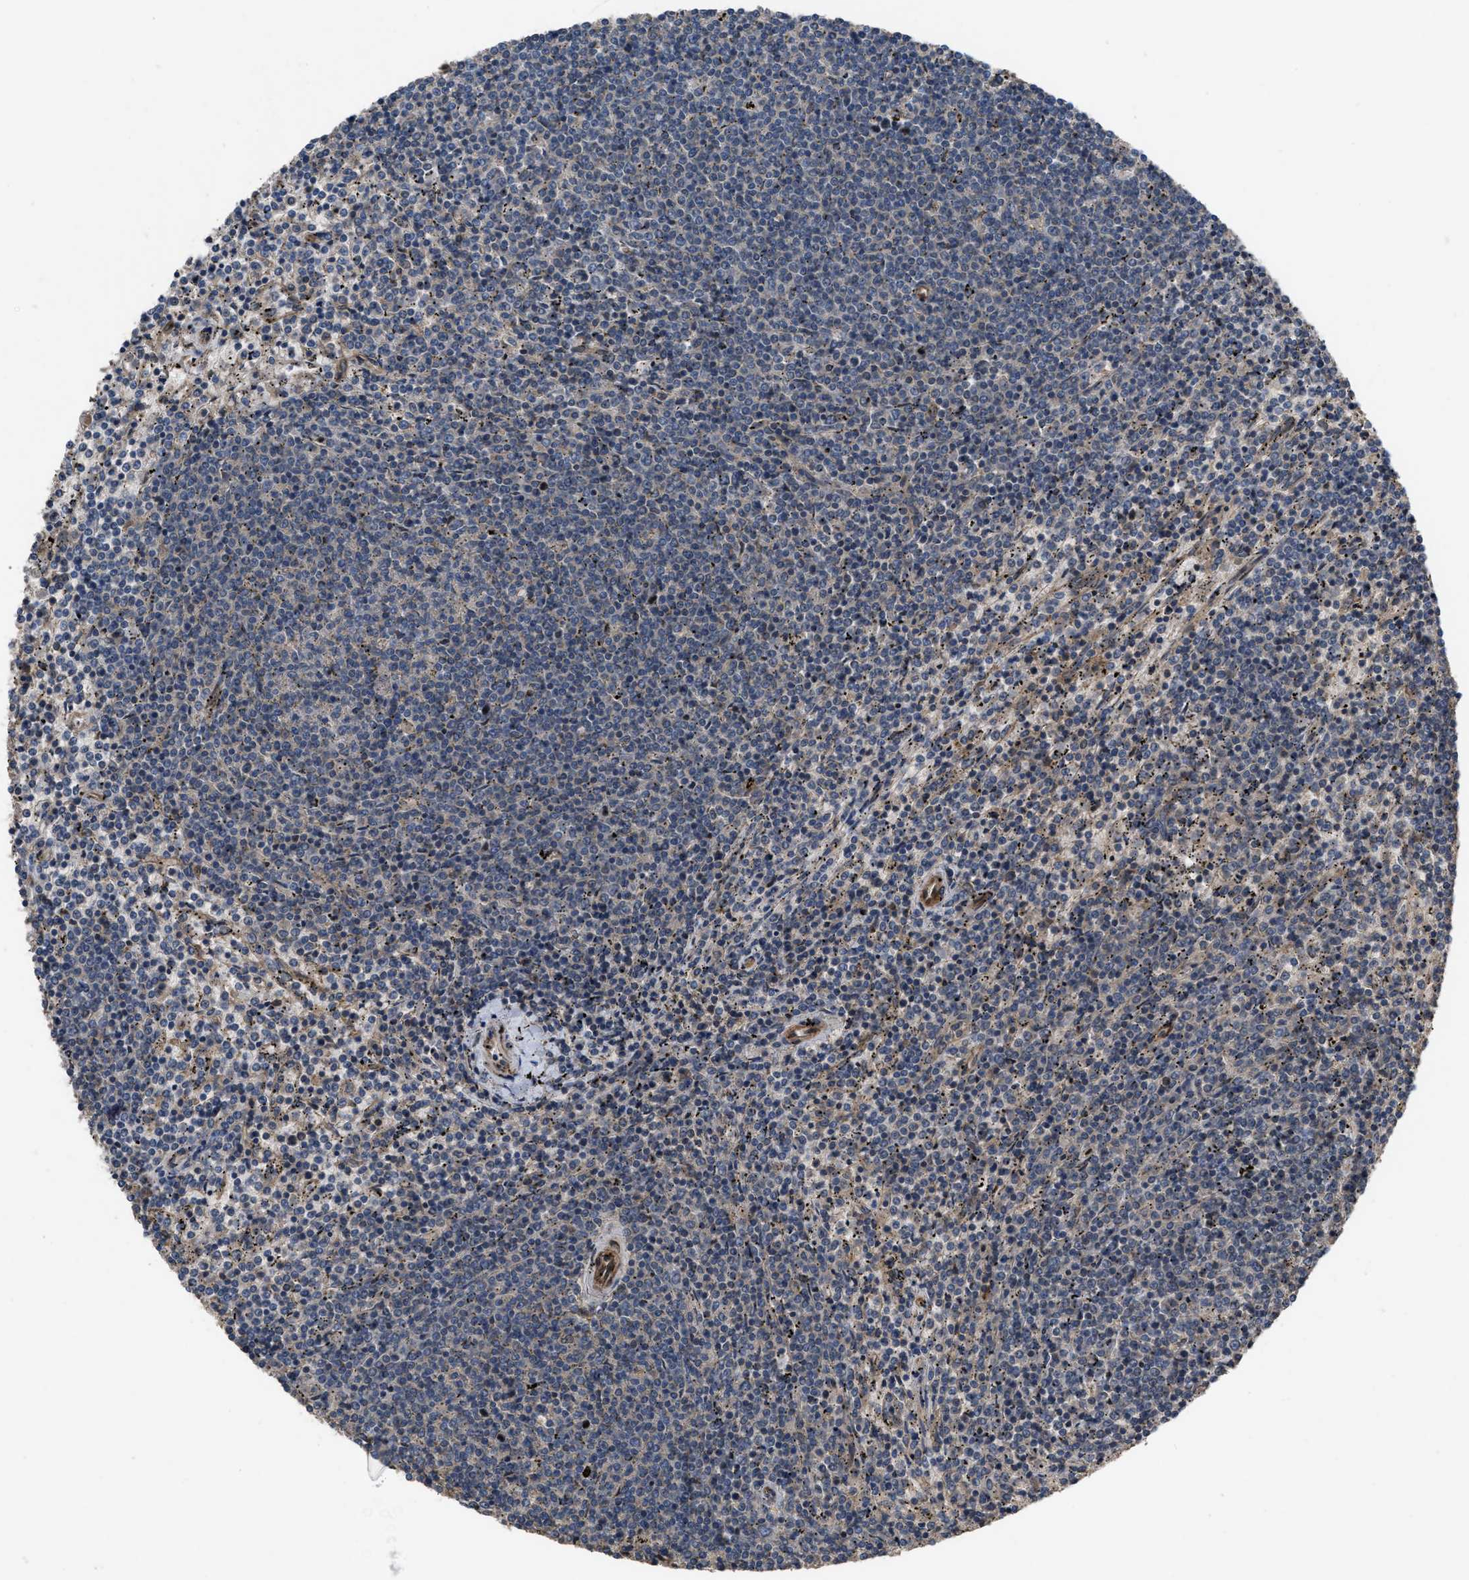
{"staining": {"intensity": "negative", "quantity": "none", "location": "none"}, "tissue": "lymphoma", "cell_type": "Tumor cells", "image_type": "cancer", "snomed": [{"axis": "morphology", "description": "Malignant lymphoma, non-Hodgkin's type, Low grade"}, {"axis": "topography", "description": "Spleen"}], "caption": "Lymphoma stained for a protein using immunohistochemistry (IHC) exhibits no expression tumor cells.", "gene": "UTRN", "patient": {"sex": "female", "age": 50}}